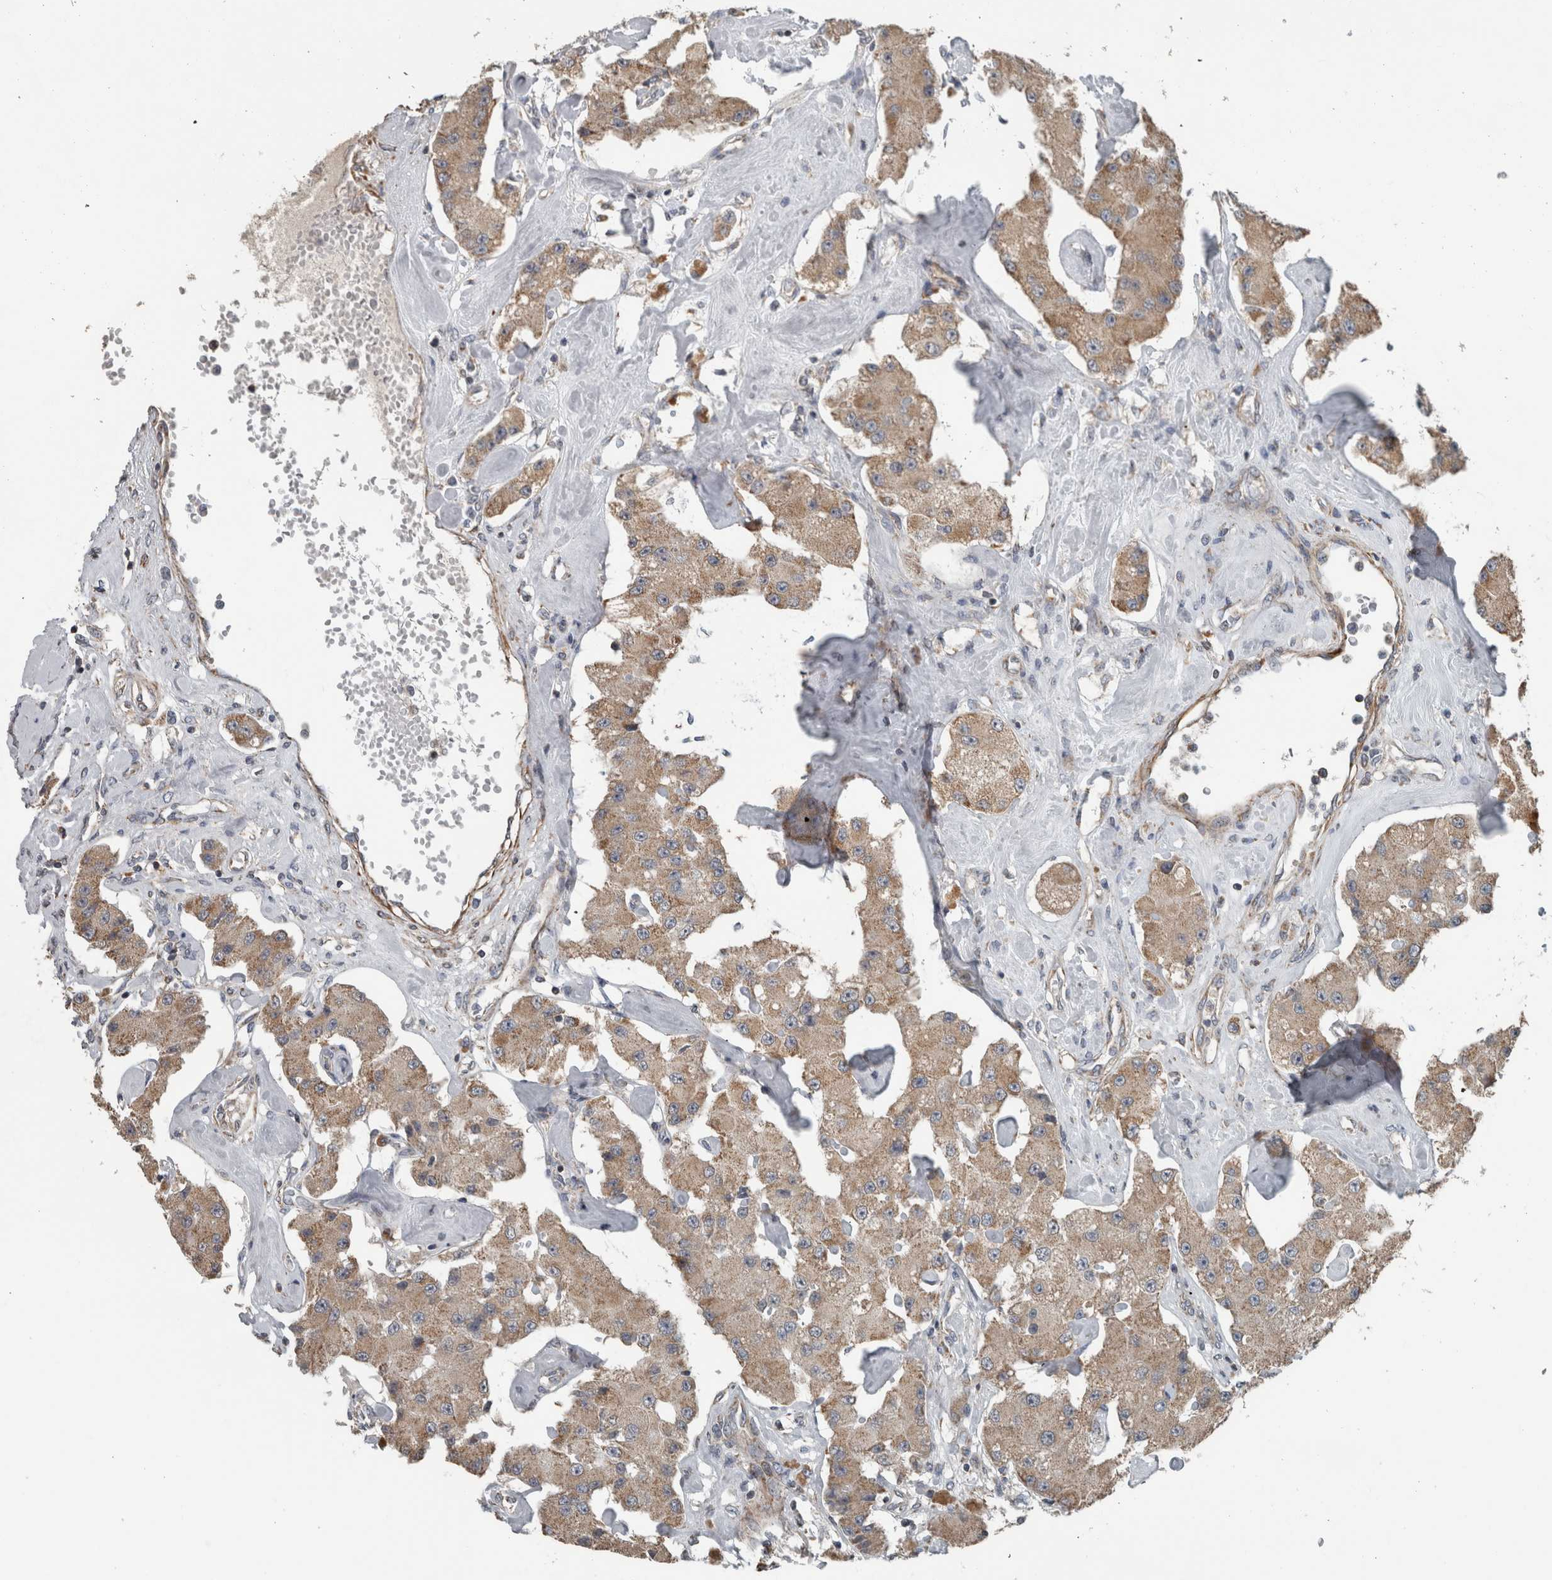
{"staining": {"intensity": "moderate", "quantity": ">75%", "location": "cytoplasmic/membranous"}, "tissue": "carcinoid", "cell_type": "Tumor cells", "image_type": "cancer", "snomed": [{"axis": "morphology", "description": "Carcinoid, malignant, NOS"}, {"axis": "topography", "description": "Pancreas"}], "caption": "High-power microscopy captured an immunohistochemistry (IHC) histopathology image of carcinoid, revealing moderate cytoplasmic/membranous positivity in approximately >75% of tumor cells.", "gene": "ARMC1", "patient": {"sex": "male", "age": 41}}